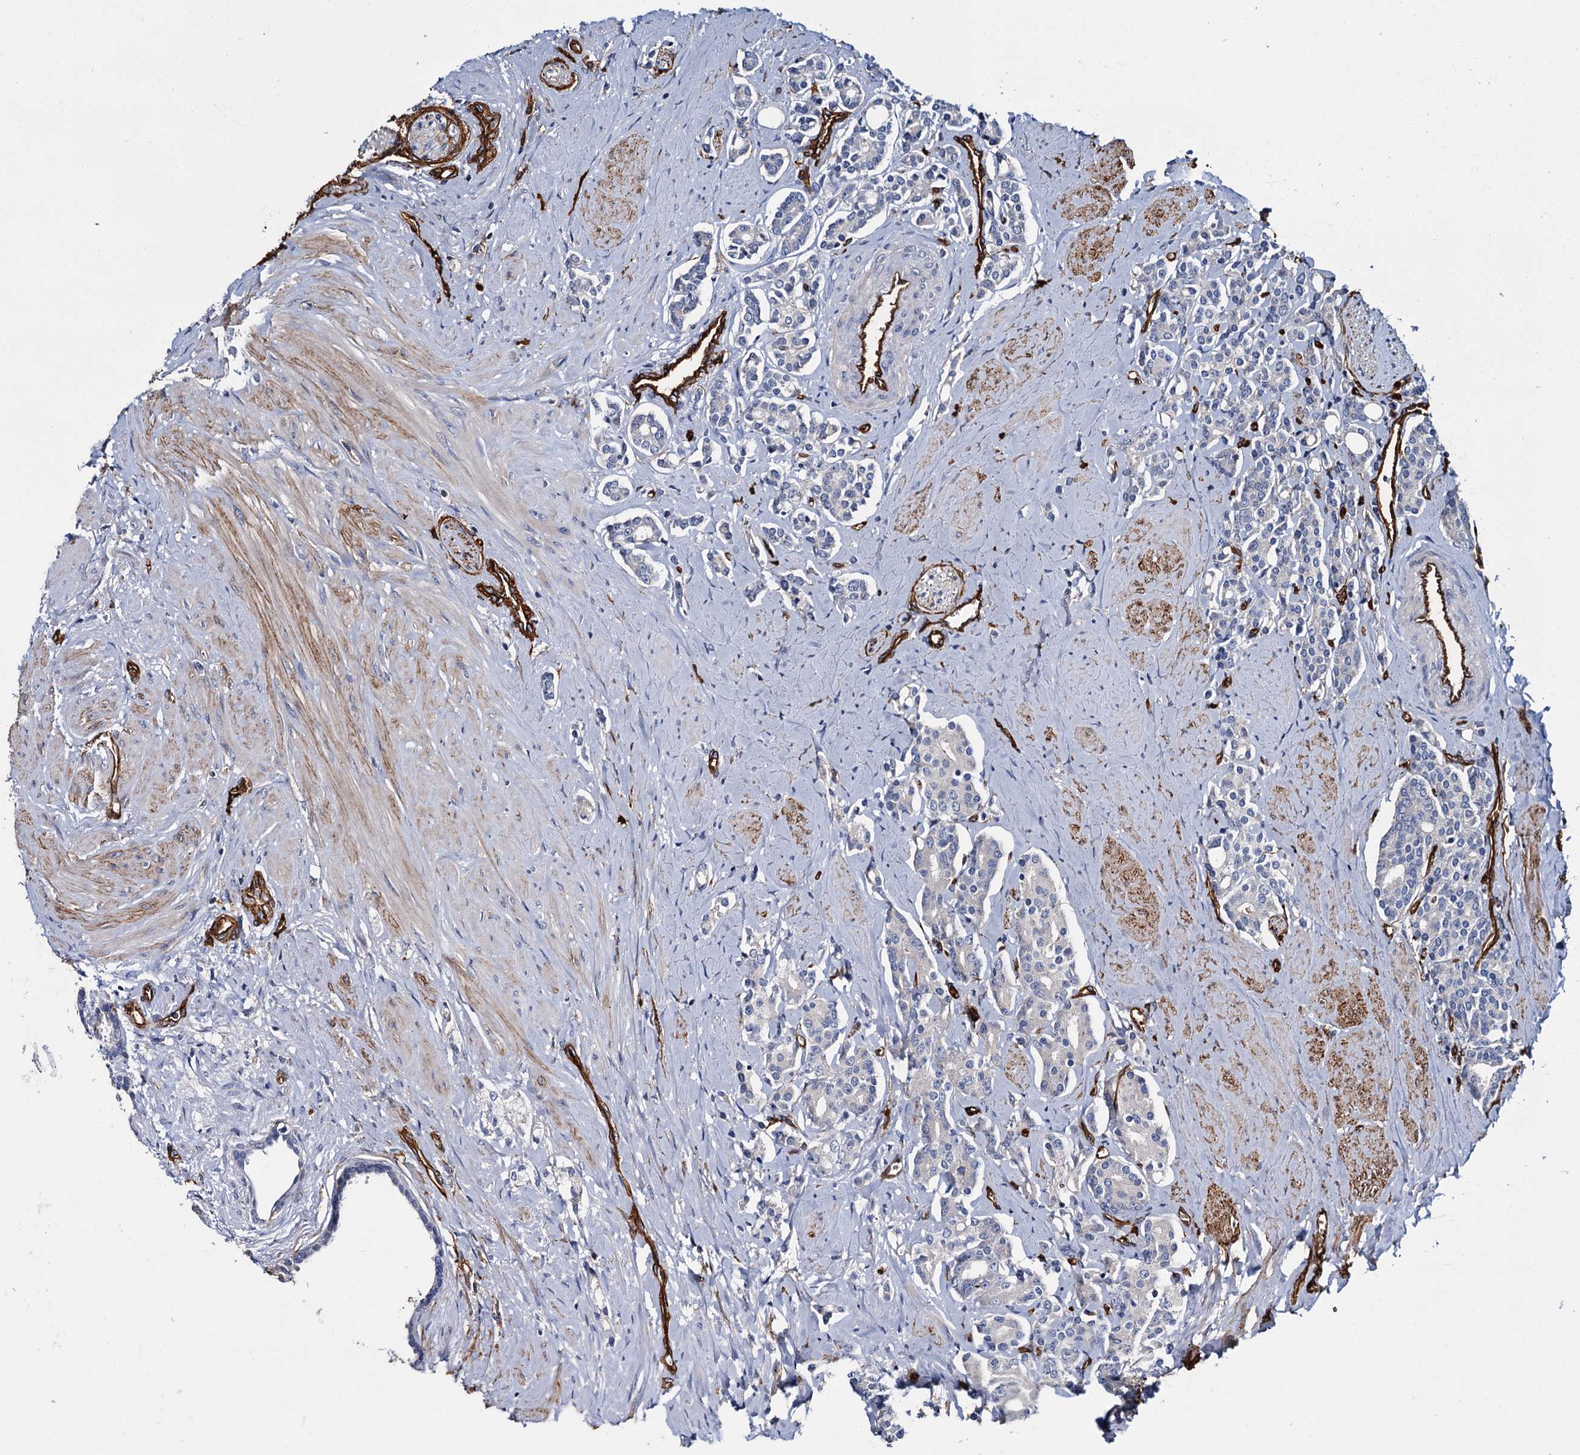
{"staining": {"intensity": "negative", "quantity": "none", "location": "none"}, "tissue": "prostate cancer", "cell_type": "Tumor cells", "image_type": "cancer", "snomed": [{"axis": "morphology", "description": "Adenocarcinoma, High grade"}, {"axis": "topography", "description": "Prostate"}], "caption": "Immunohistochemistry photomicrograph of human prostate adenocarcinoma (high-grade) stained for a protein (brown), which displays no positivity in tumor cells.", "gene": "CACNA1C", "patient": {"sex": "male", "age": 62}}